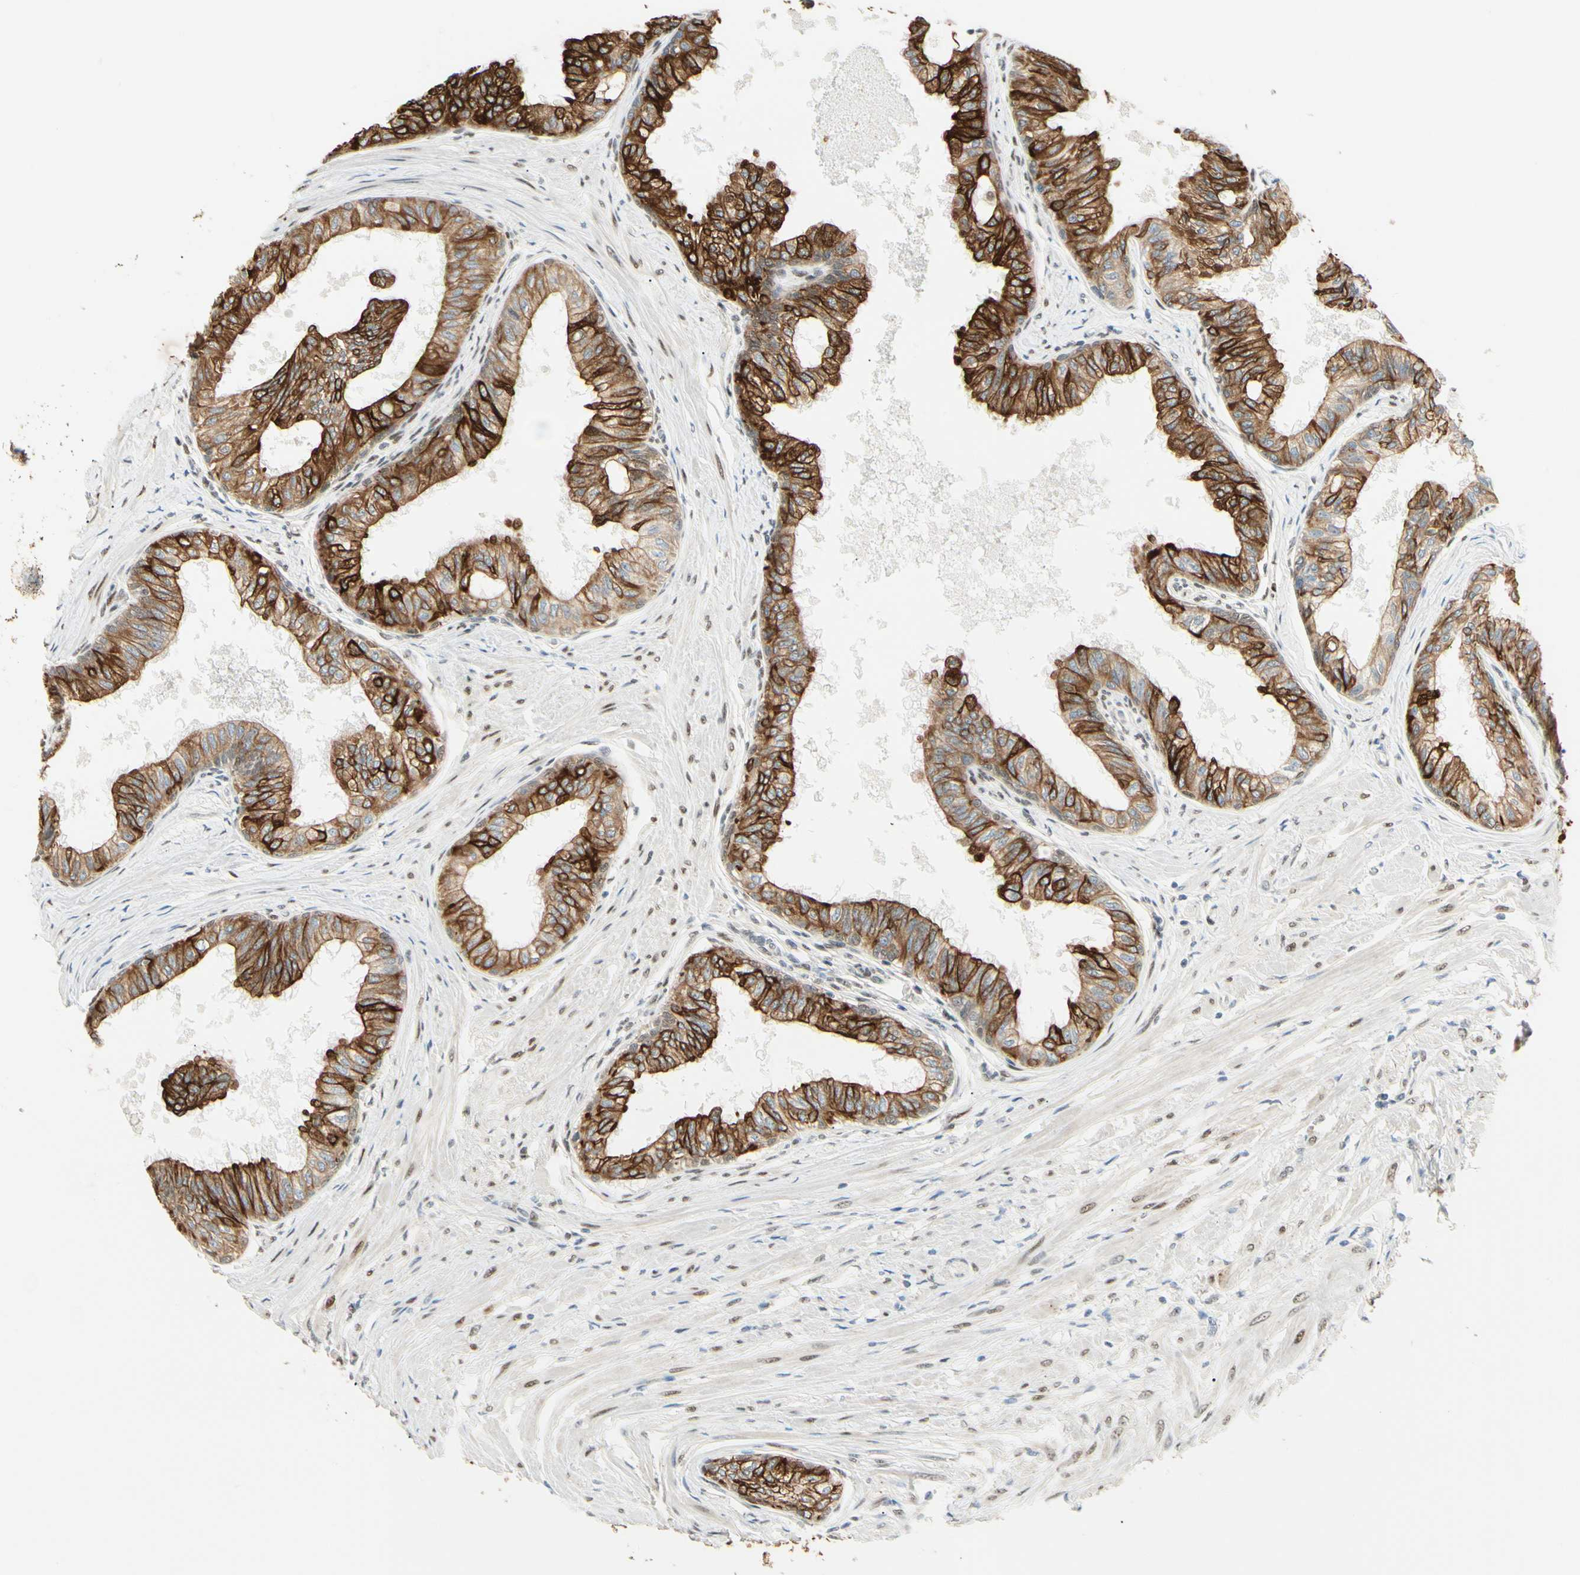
{"staining": {"intensity": "strong", "quantity": ">75%", "location": "cytoplasmic/membranous"}, "tissue": "prostate", "cell_type": "Glandular cells", "image_type": "normal", "snomed": [{"axis": "morphology", "description": "Normal tissue, NOS"}, {"axis": "topography", "description": "Prostate"}, {"axis": "topography", "description": "Seminal veicle"}], "caption": "Prostate stained for a protein reveals strong cytoplasmic/membranous positivity in glandular cells.", "gene": "ATXN1", "patient": {"sex": "male", "age": 60}}